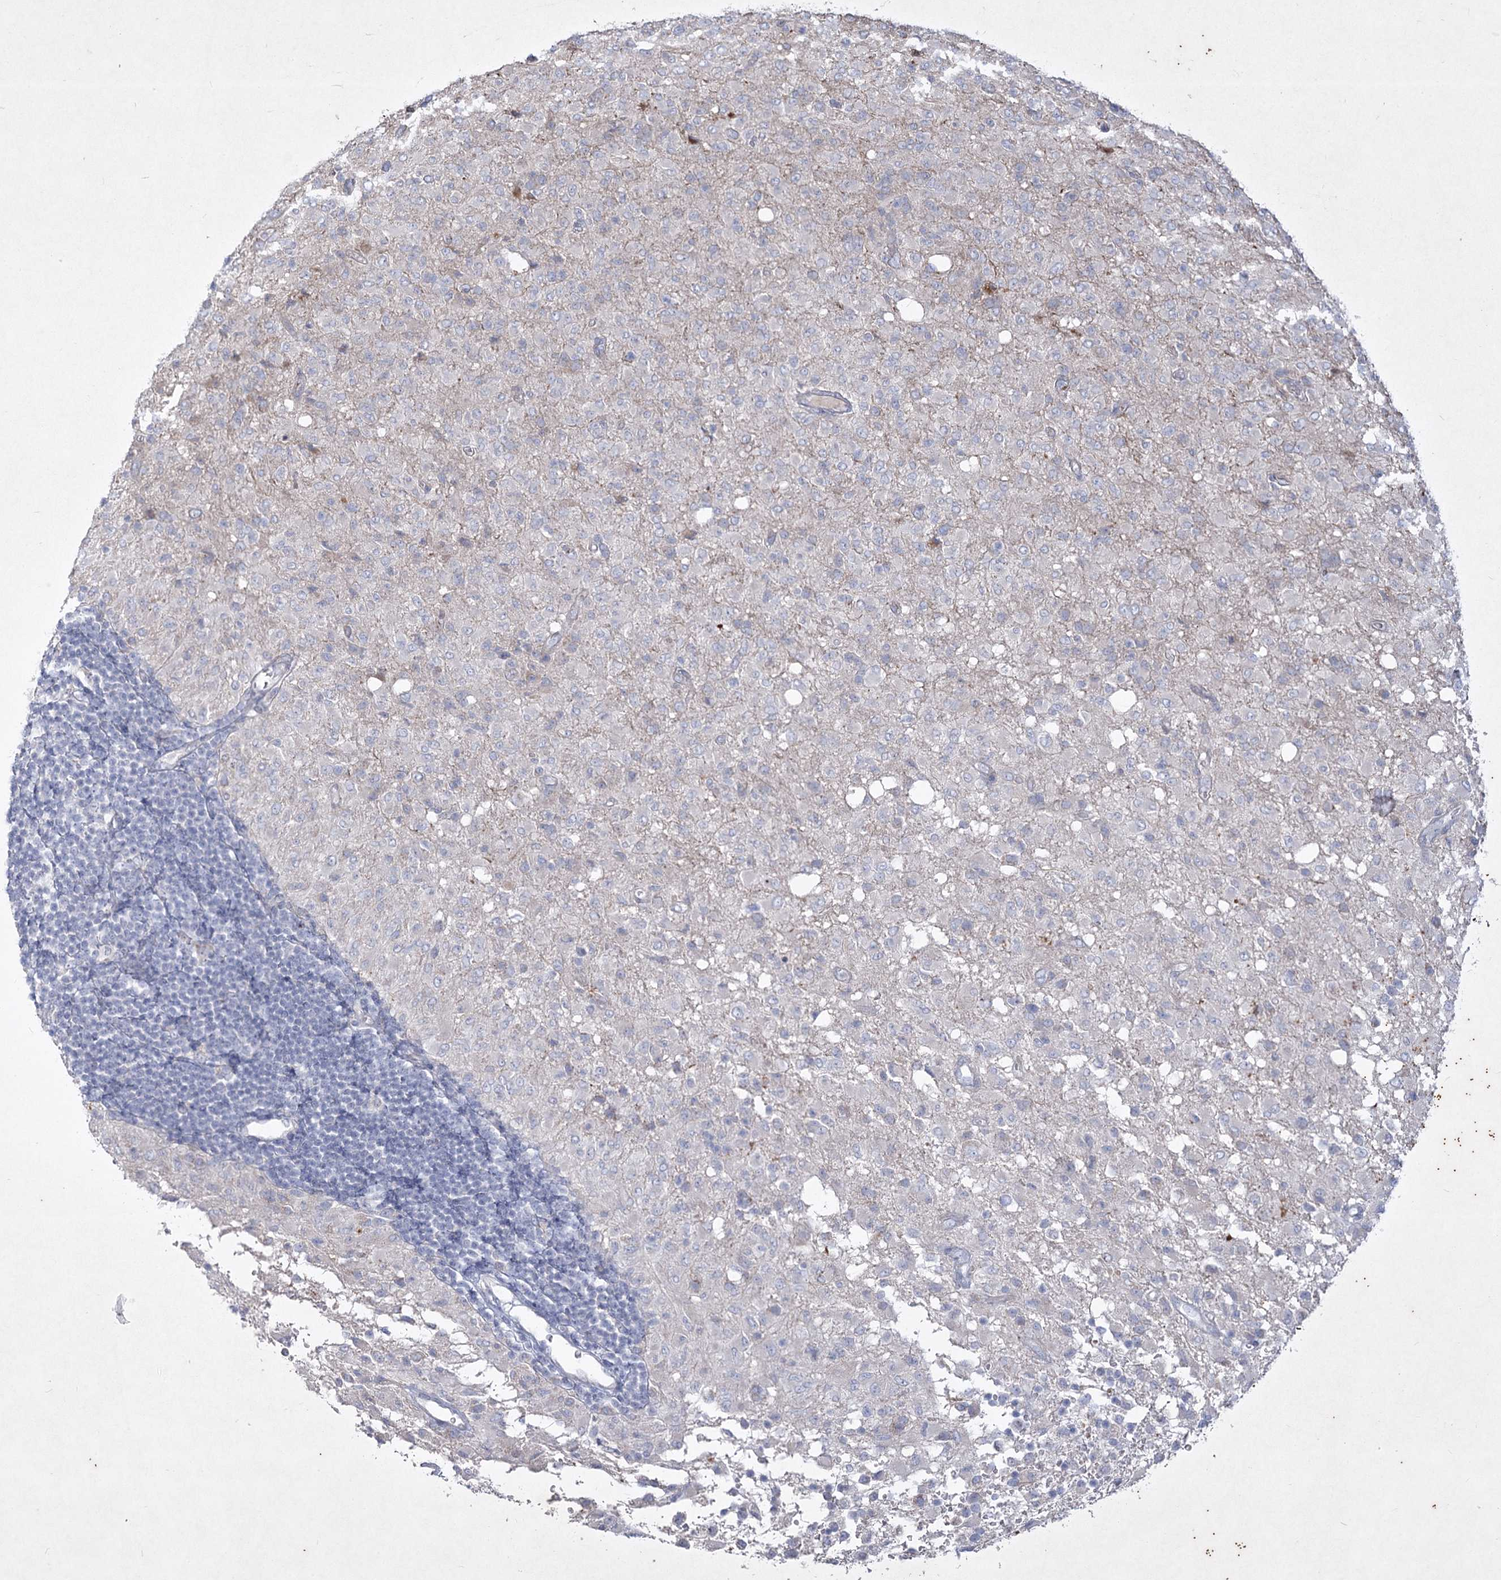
{"staining": {"intensity": "negative", "quantity": "none", "location": "none"}, "tissue": "glioma", "cell_type": "Tumor cells", "image_type": "cancer", "snomed": [{"axis": "morphology", "description": "Glioma, malignant, High grade"}, {"axis": "topography", "description": "Brain"}], "caption": "Image shows no significant protein expression in tumor cells of glioma.", "gene": "PLA2G12A", "patient": {"sex": "female", "age": 57}}